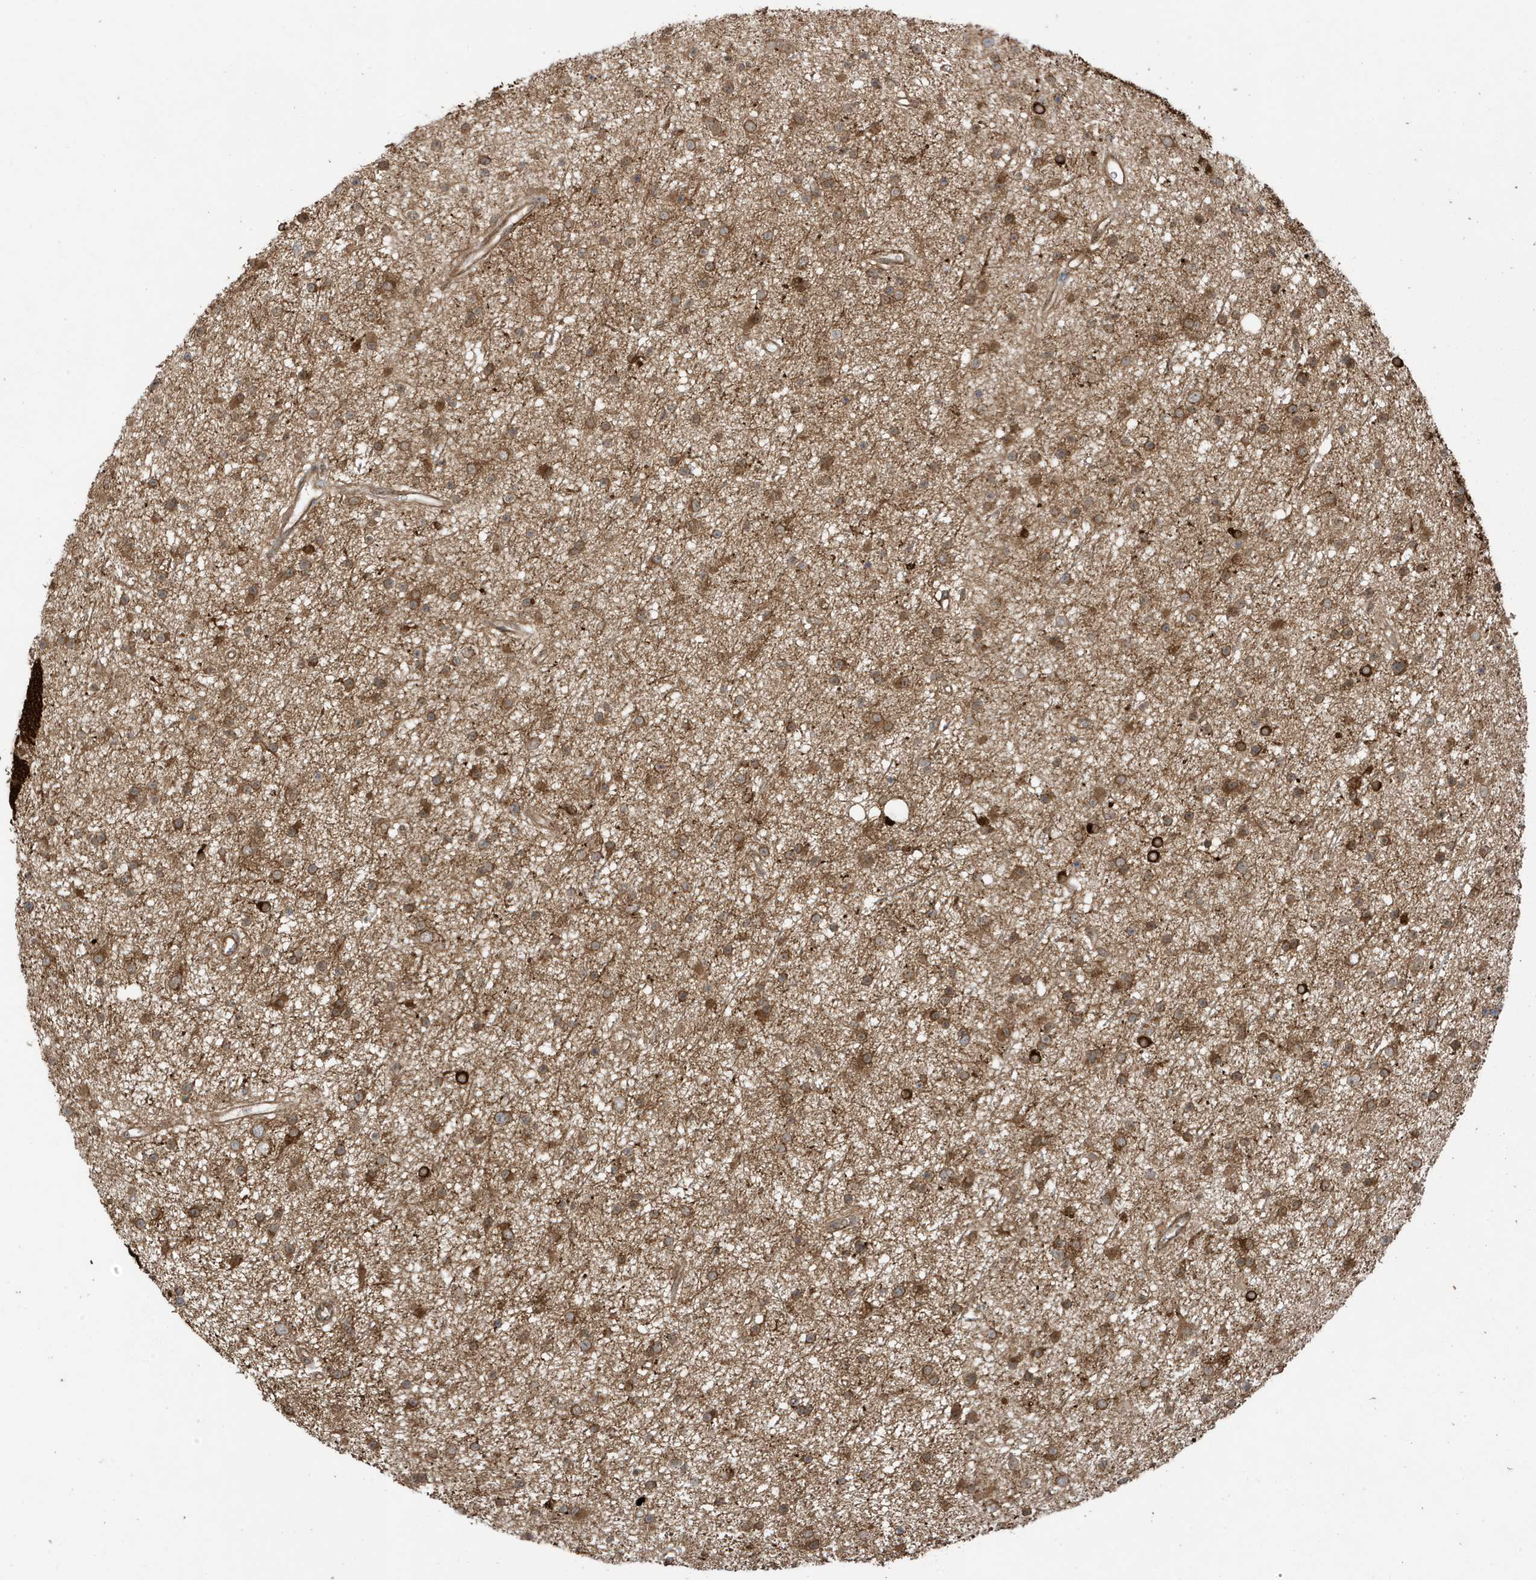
{"staining": {"intensity": "moderate", "quantity": ">75%", "location": "cytoplasmic/membranous"}, "tissue": "glioma", "cell_type": "Tumor cells", "image_type": "cancer", "snomed": [{"axis": "morphology", "description": "Glioma, malignant, Low grade"}, {"axis": "topography", "description": "Cerebral cortex"}], "caption": "IHC (DAB) staining of malignant glioma (low-grade) exhibits moderate cytoplasmic/membranous protein expression in approximately >75% of tumor cells. The staining is performed using DAB (3,3'-diaminobenzidine) brown chromogen to label protein expression. The nuclei are counter-stained blue using hematoxylin.", "gene": "CDC42EP3", "patient": {"sex": "female", "age": 39}}